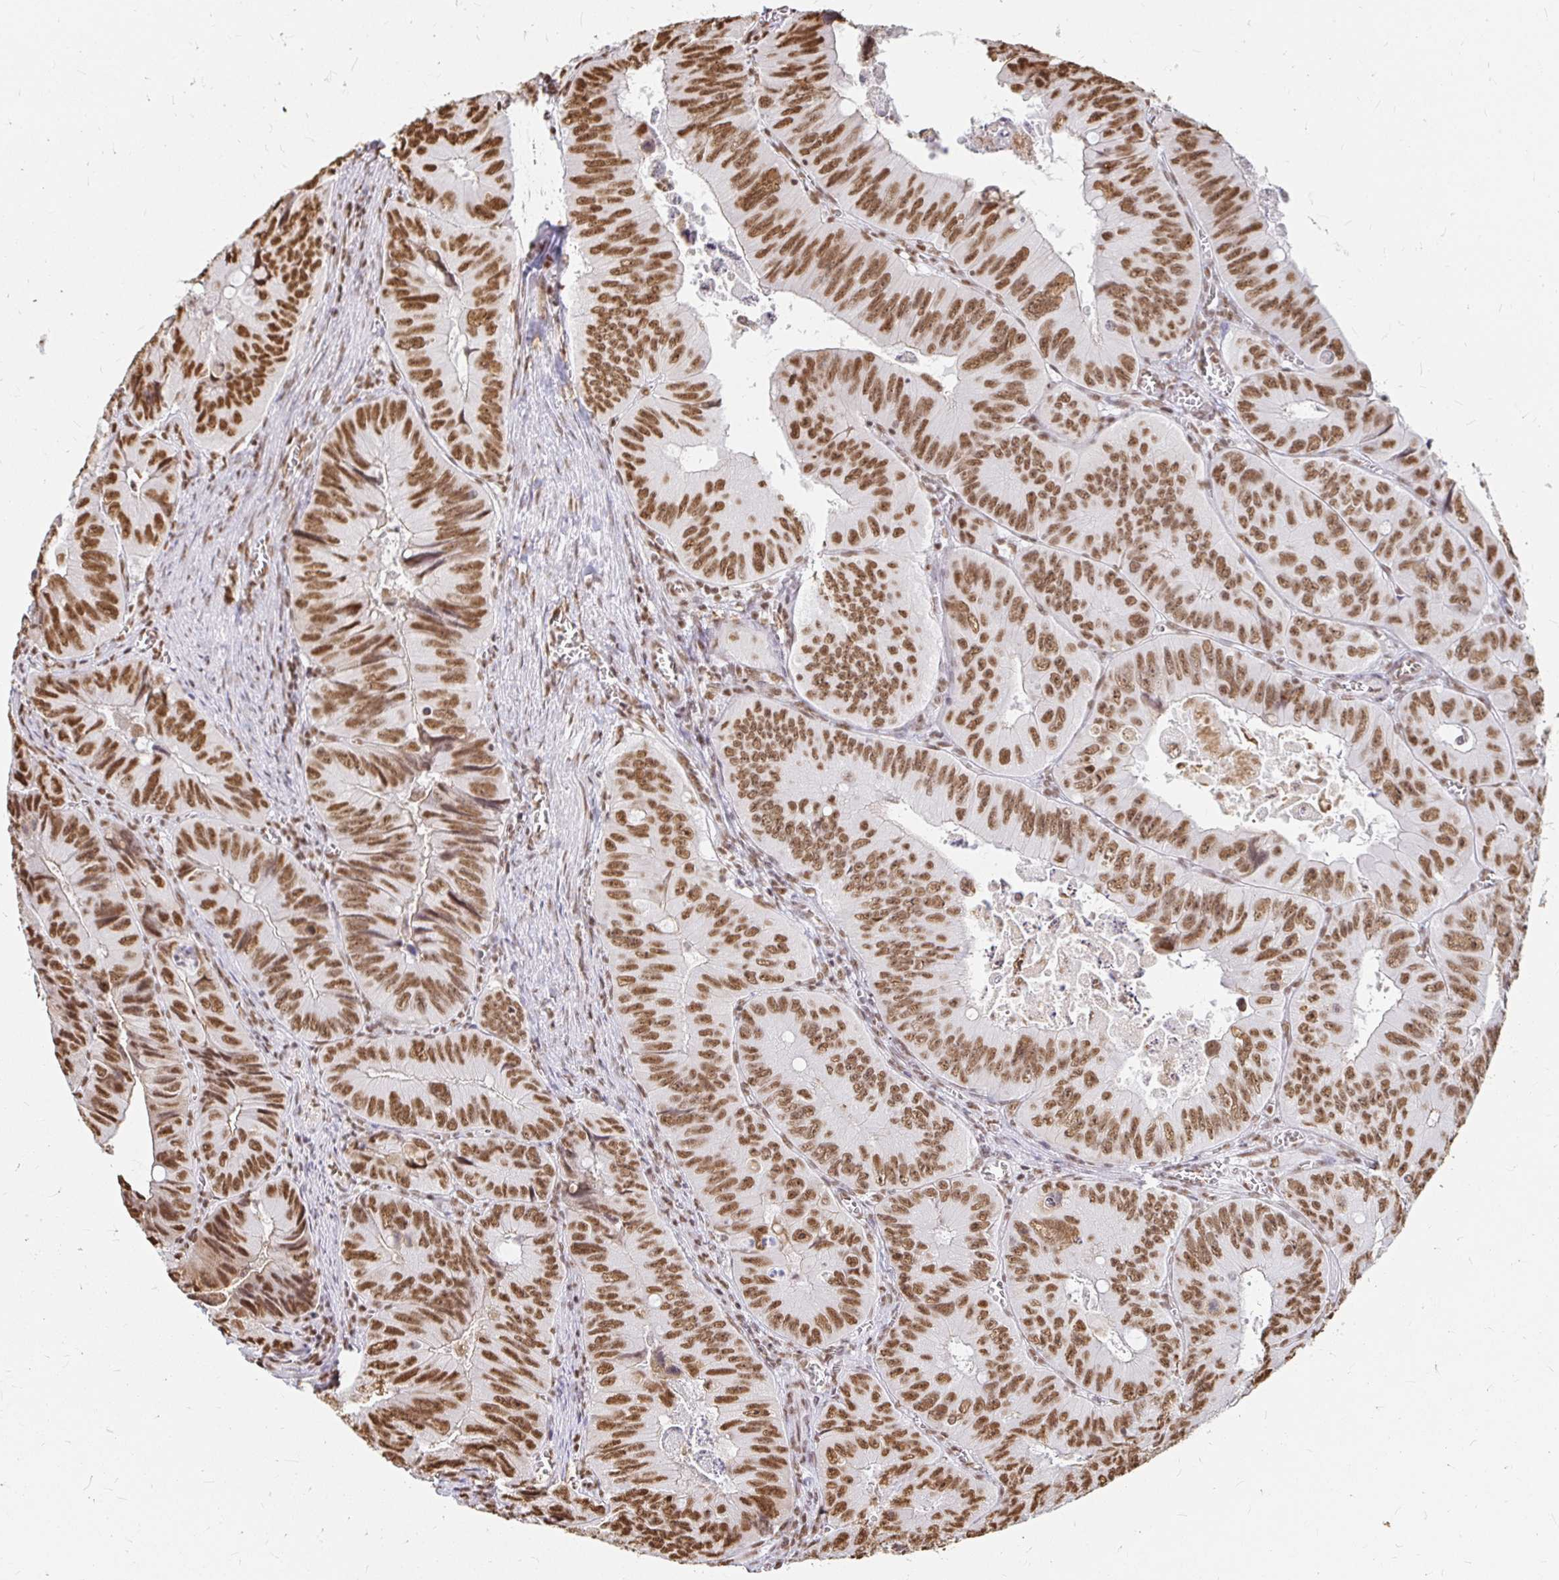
{"staining": {"intensity": "moderate", "quantity": ">75%", "location": "nuclear"}, "tissue": "colorectal cancer", "cell_type": "Tumor cells", "image_type": "cancer", "snomed": [{"axis": "morphology", "description": "Adenocarcinoma, NOS"}, {"axis": "topography", "description": "Colon"}], "caption": "Protein staining of colorectal cancer tissue exhibits moderate nuclear positivity in approximately >75% of tumor cells.", "gene": "HNRNPU", "patient": {"sex": "female", "age": 84}}